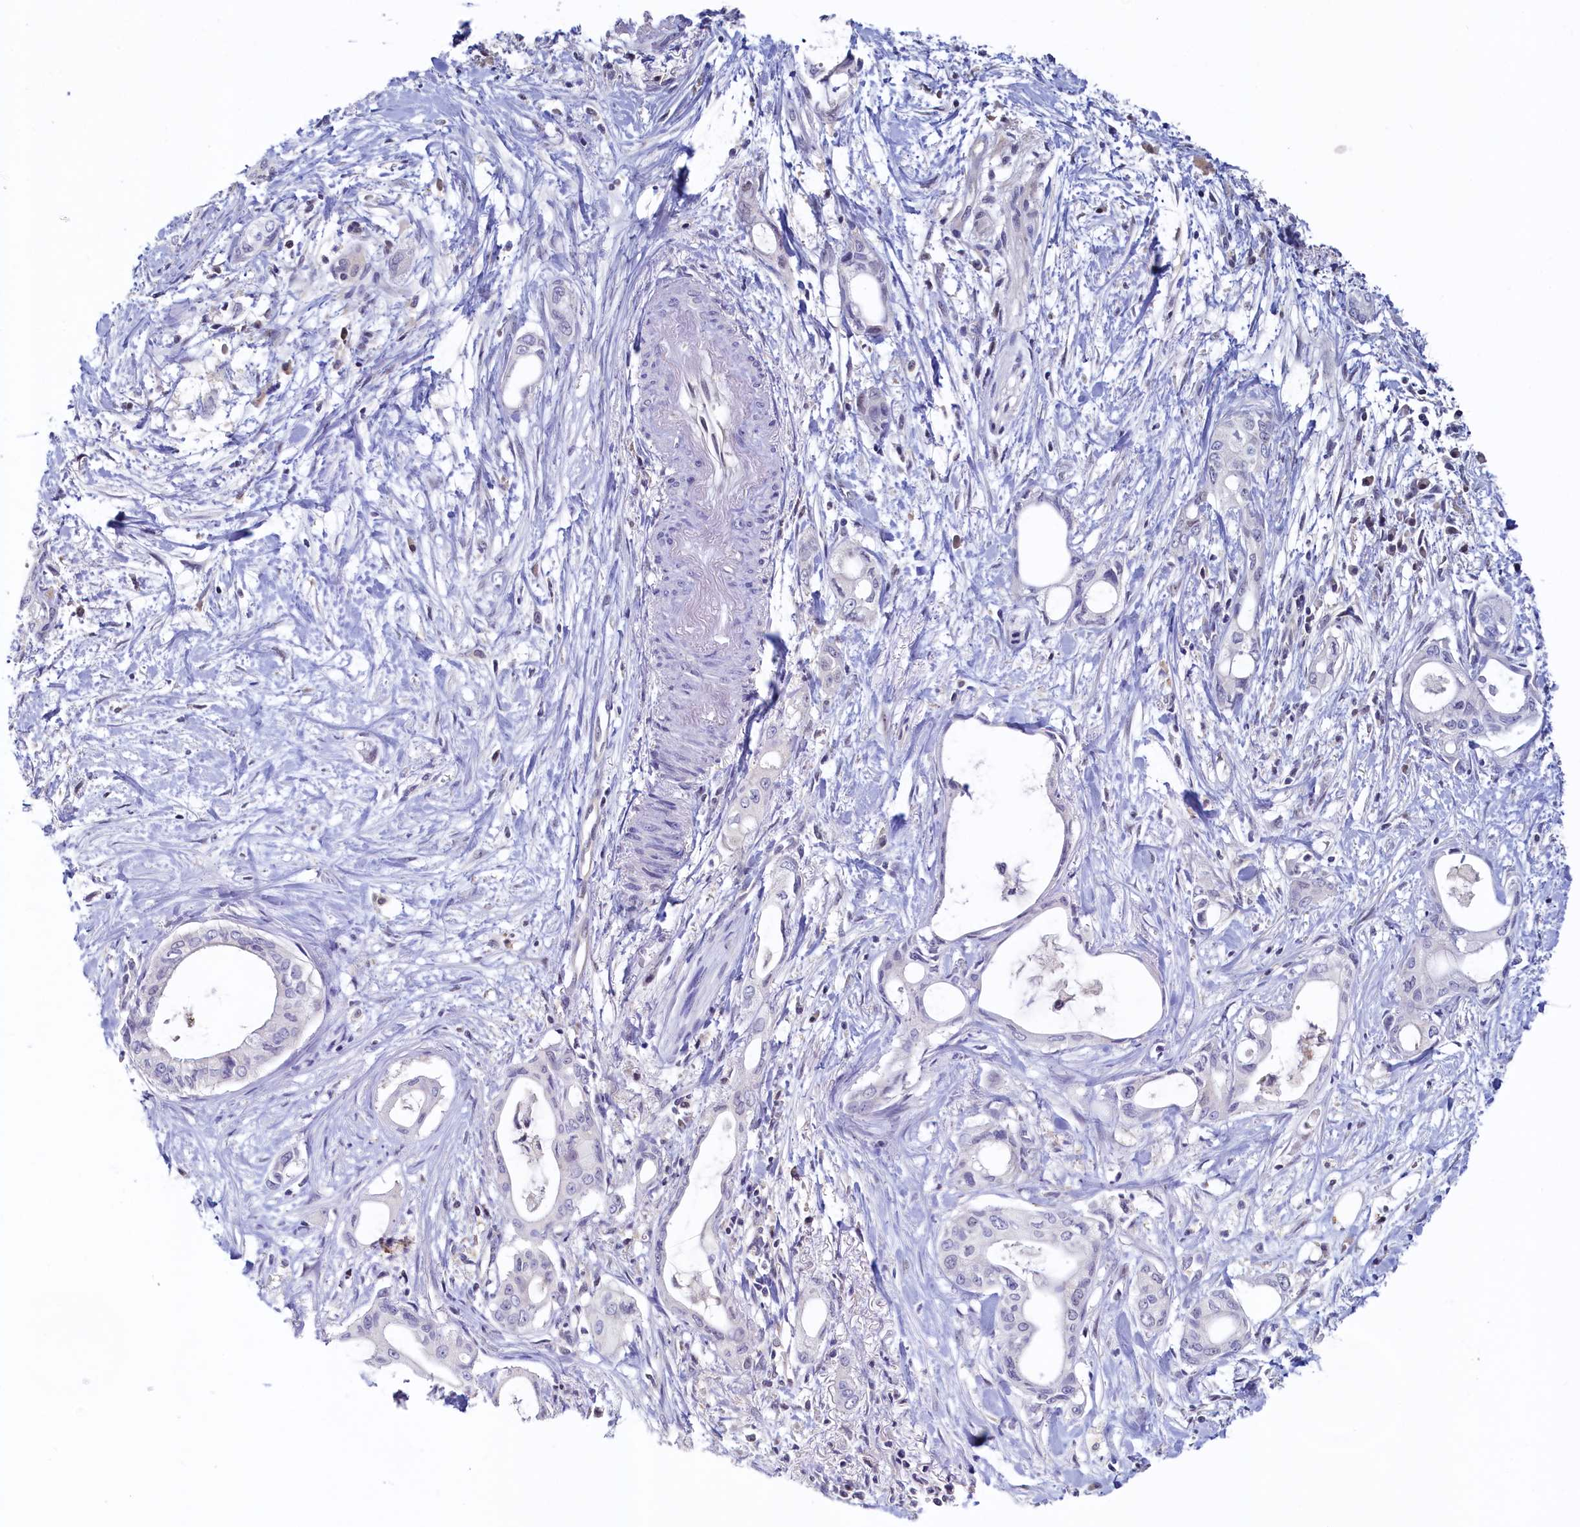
{"staining": {"intensity": "negative", "quantity": "none", "location": "none"}, "tissue": "pancreatic cancer", "cell_type": "Tumor cells", "image_type": "cancer", "snomed": [{"axis": "morphology", "description": "Adenocarcinoma, NOS"}, {"axis": "topography", "description": "Pancreas"}], "caption": "Tumor cells are negative for brown protein staining in pancreatic adenocarcinoma. (DAB immunohistochemistry visualized using brightfield microscopy, high magnification).", "gene": "PAAF1", "patient": {"sex": "male", "age": 72}}